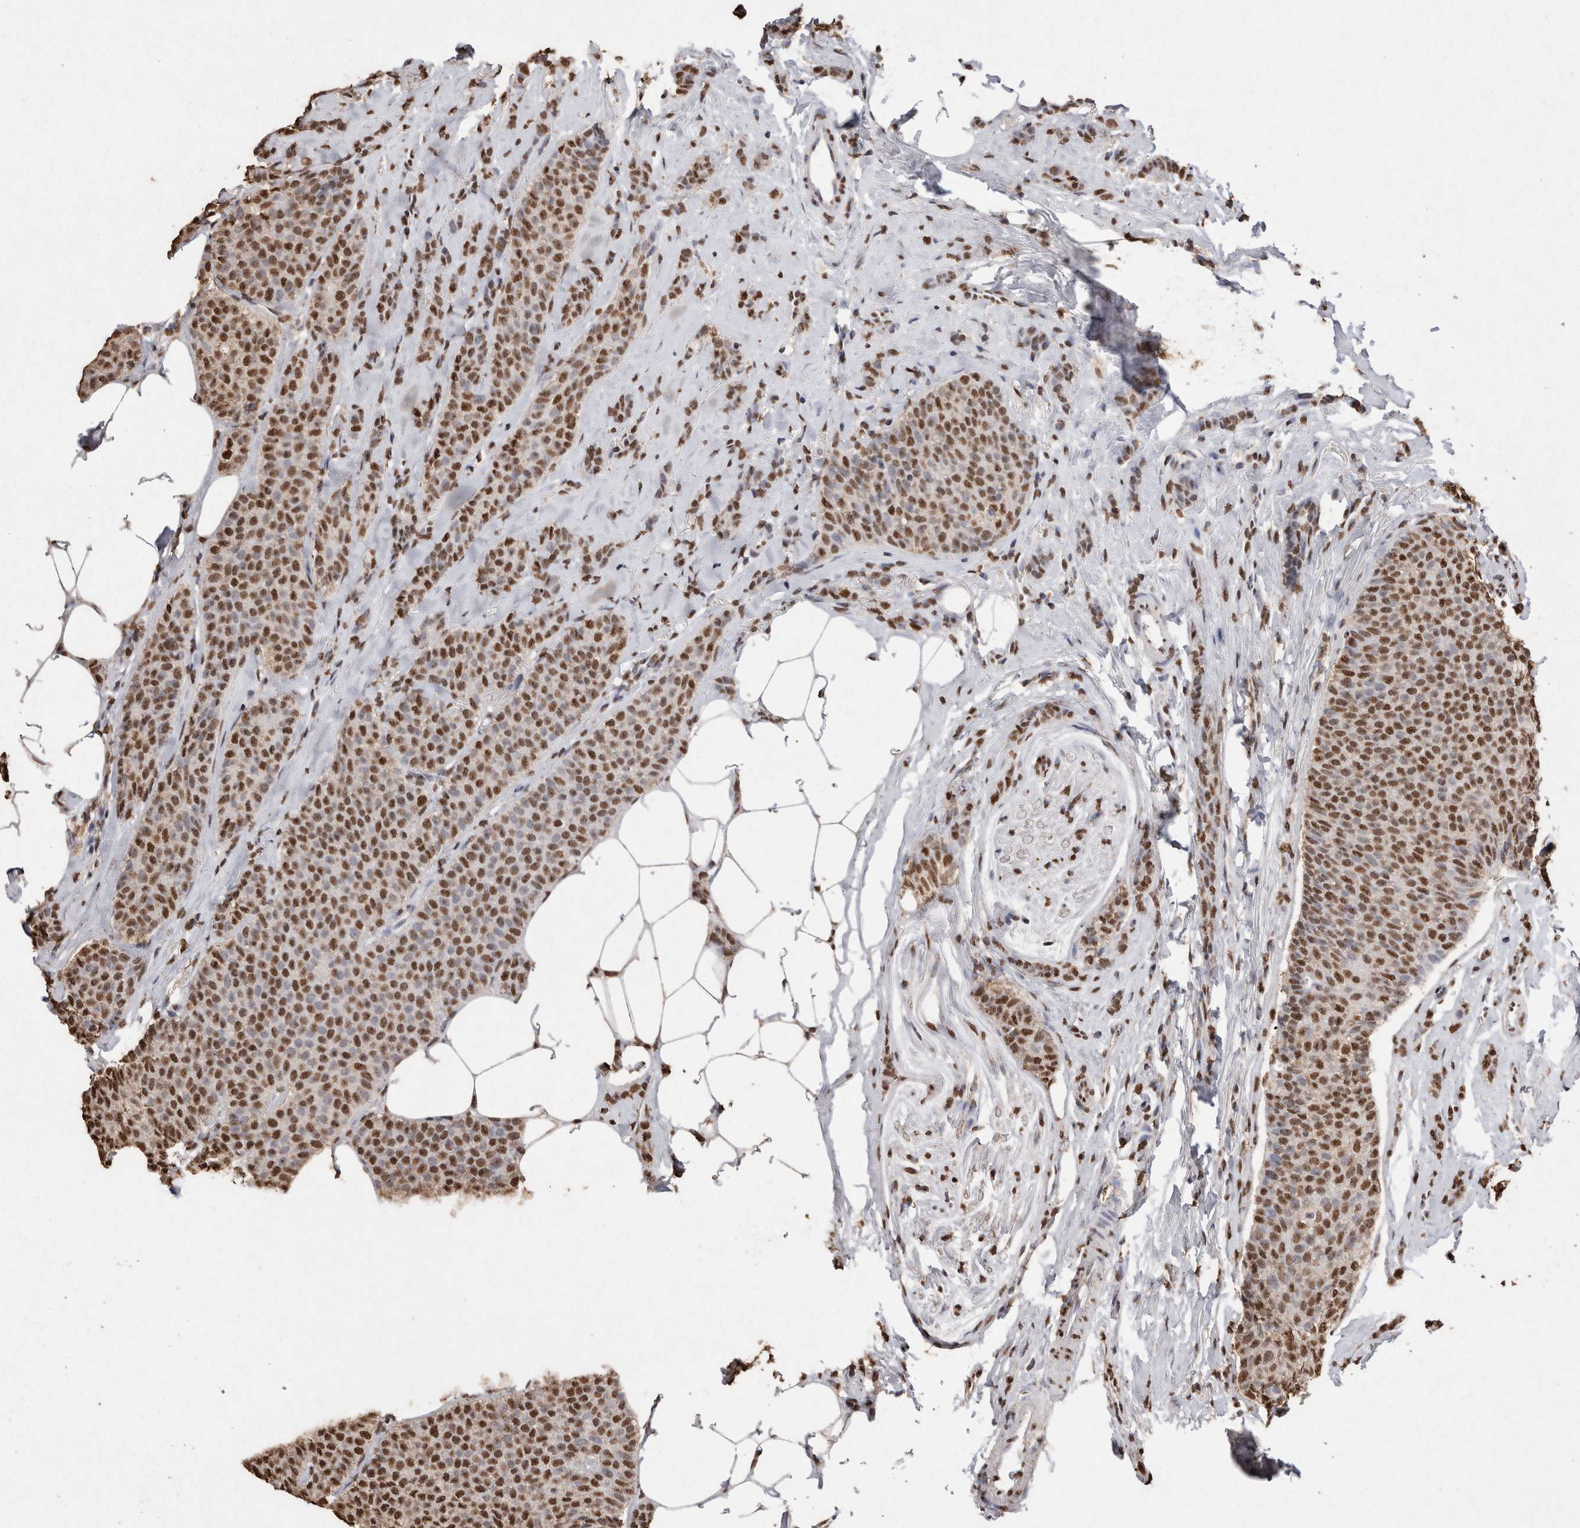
{"staining": {"intensity": "moderate", "quantity": ">75%", "location": "nuclear"}, "tissue": "breast cancer", "cell_type": "Tumor cells", "image_type": "cancer", "snomed": [{"axis": "morphology", "description": "Lobular carcinoma"}, {"axis": "topography", "description": "Skin"}, {"axis": "topography", "description": "Breast"}], "caption": "Protein expression analysis of human lobular carcinoma (breast) reveals moderate nuclear expression in about >75% of tumor cells.", "gene": "NTHL1", "patient": {"sex": "female", "age": 46}}